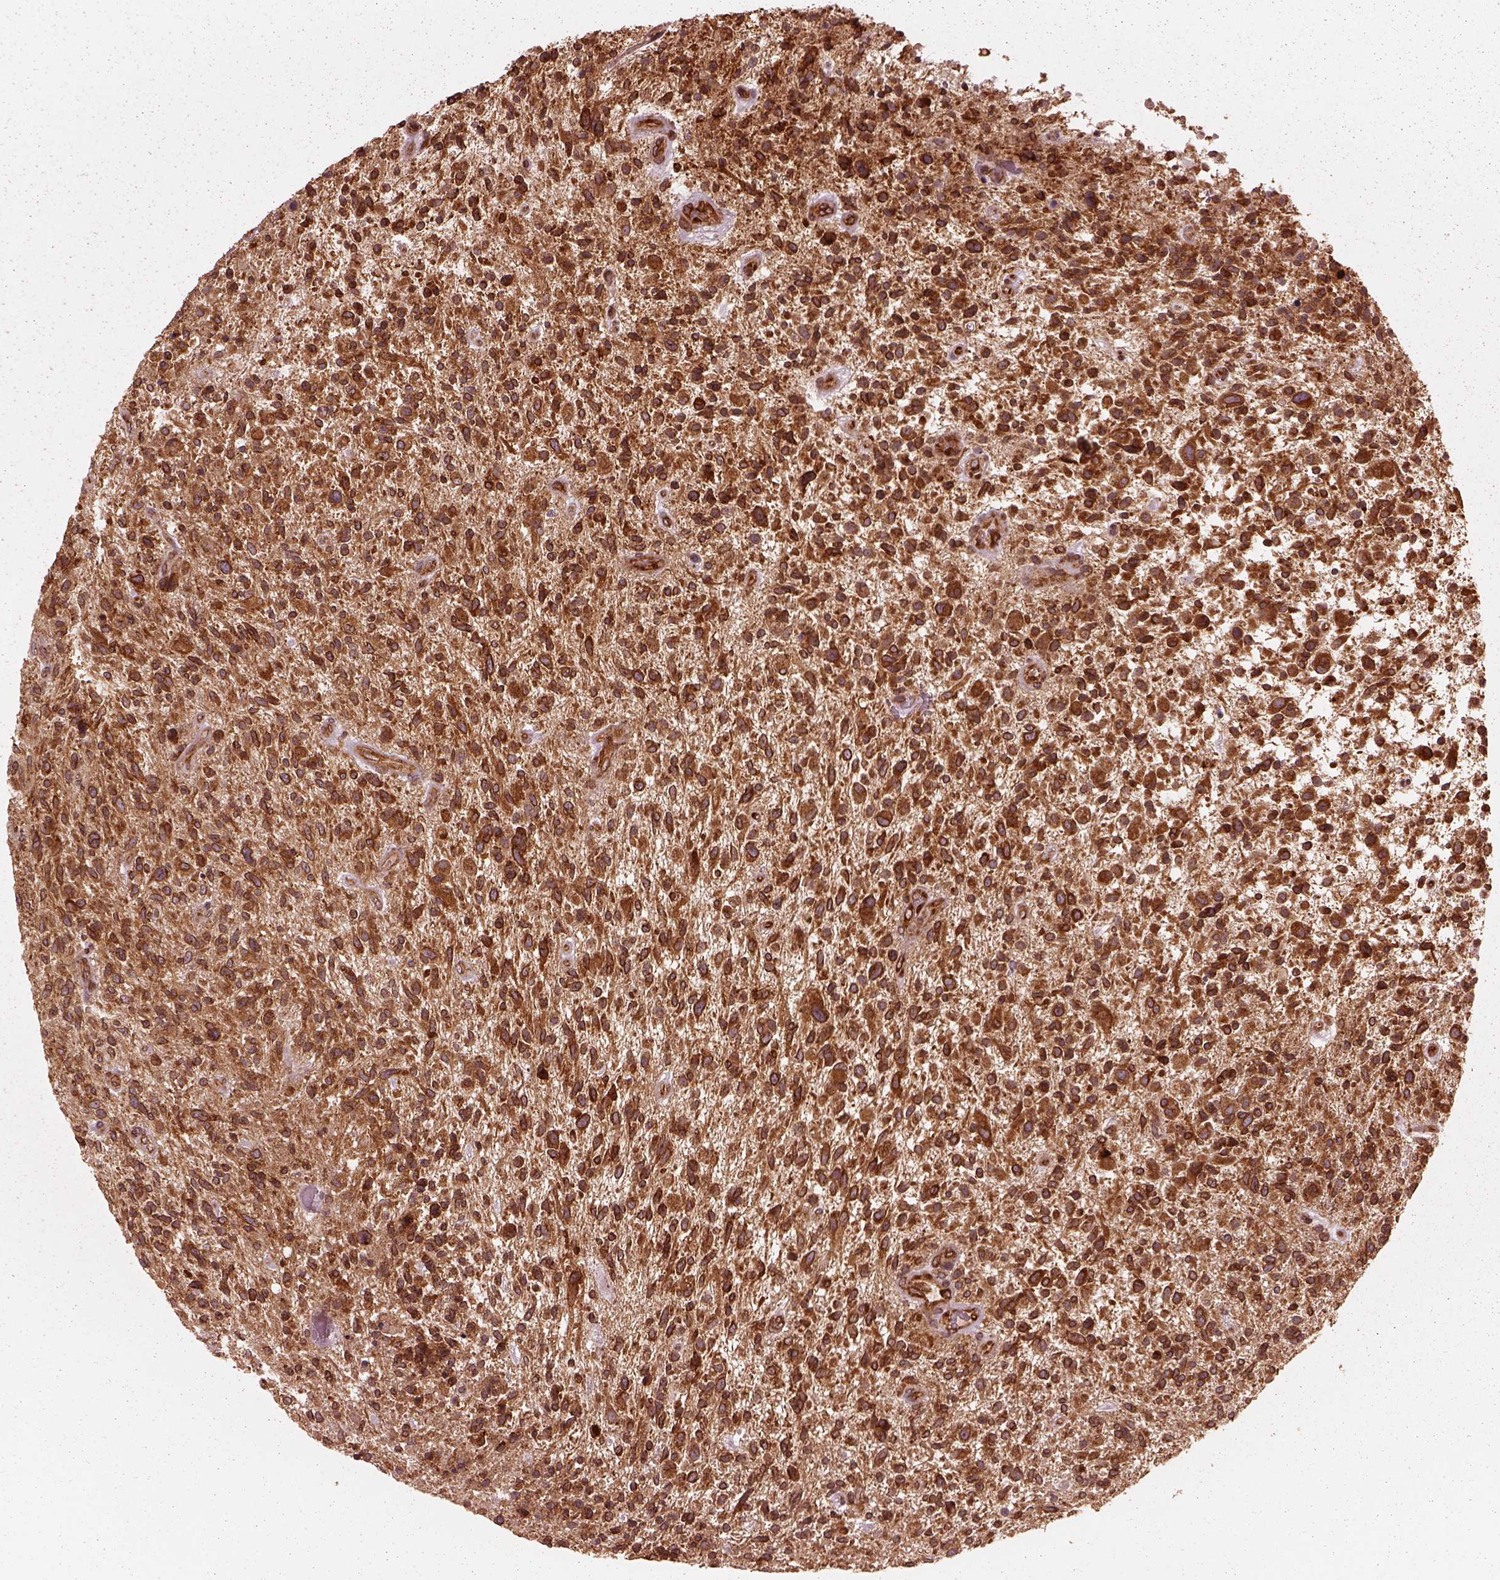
{"staining": {"intensity": "strong", "quantity": ">75%", "location": "cytoplasmic/membranous"}, "tissue": "glioma", "cell_type": "Tumor cells", "image_type": "cancer", "snomed": [{"axis": "morphology", "description": "Glioma, malignant, High grade"}, {"axis": "topography", "description": "Brain"}], "caption": "High-grade glioma (malignant) stained with a protein marker exhibits strong staining in tumor cells.", "gene": "AGPAT1", "patient": {"sex": "male", "age": 47}}